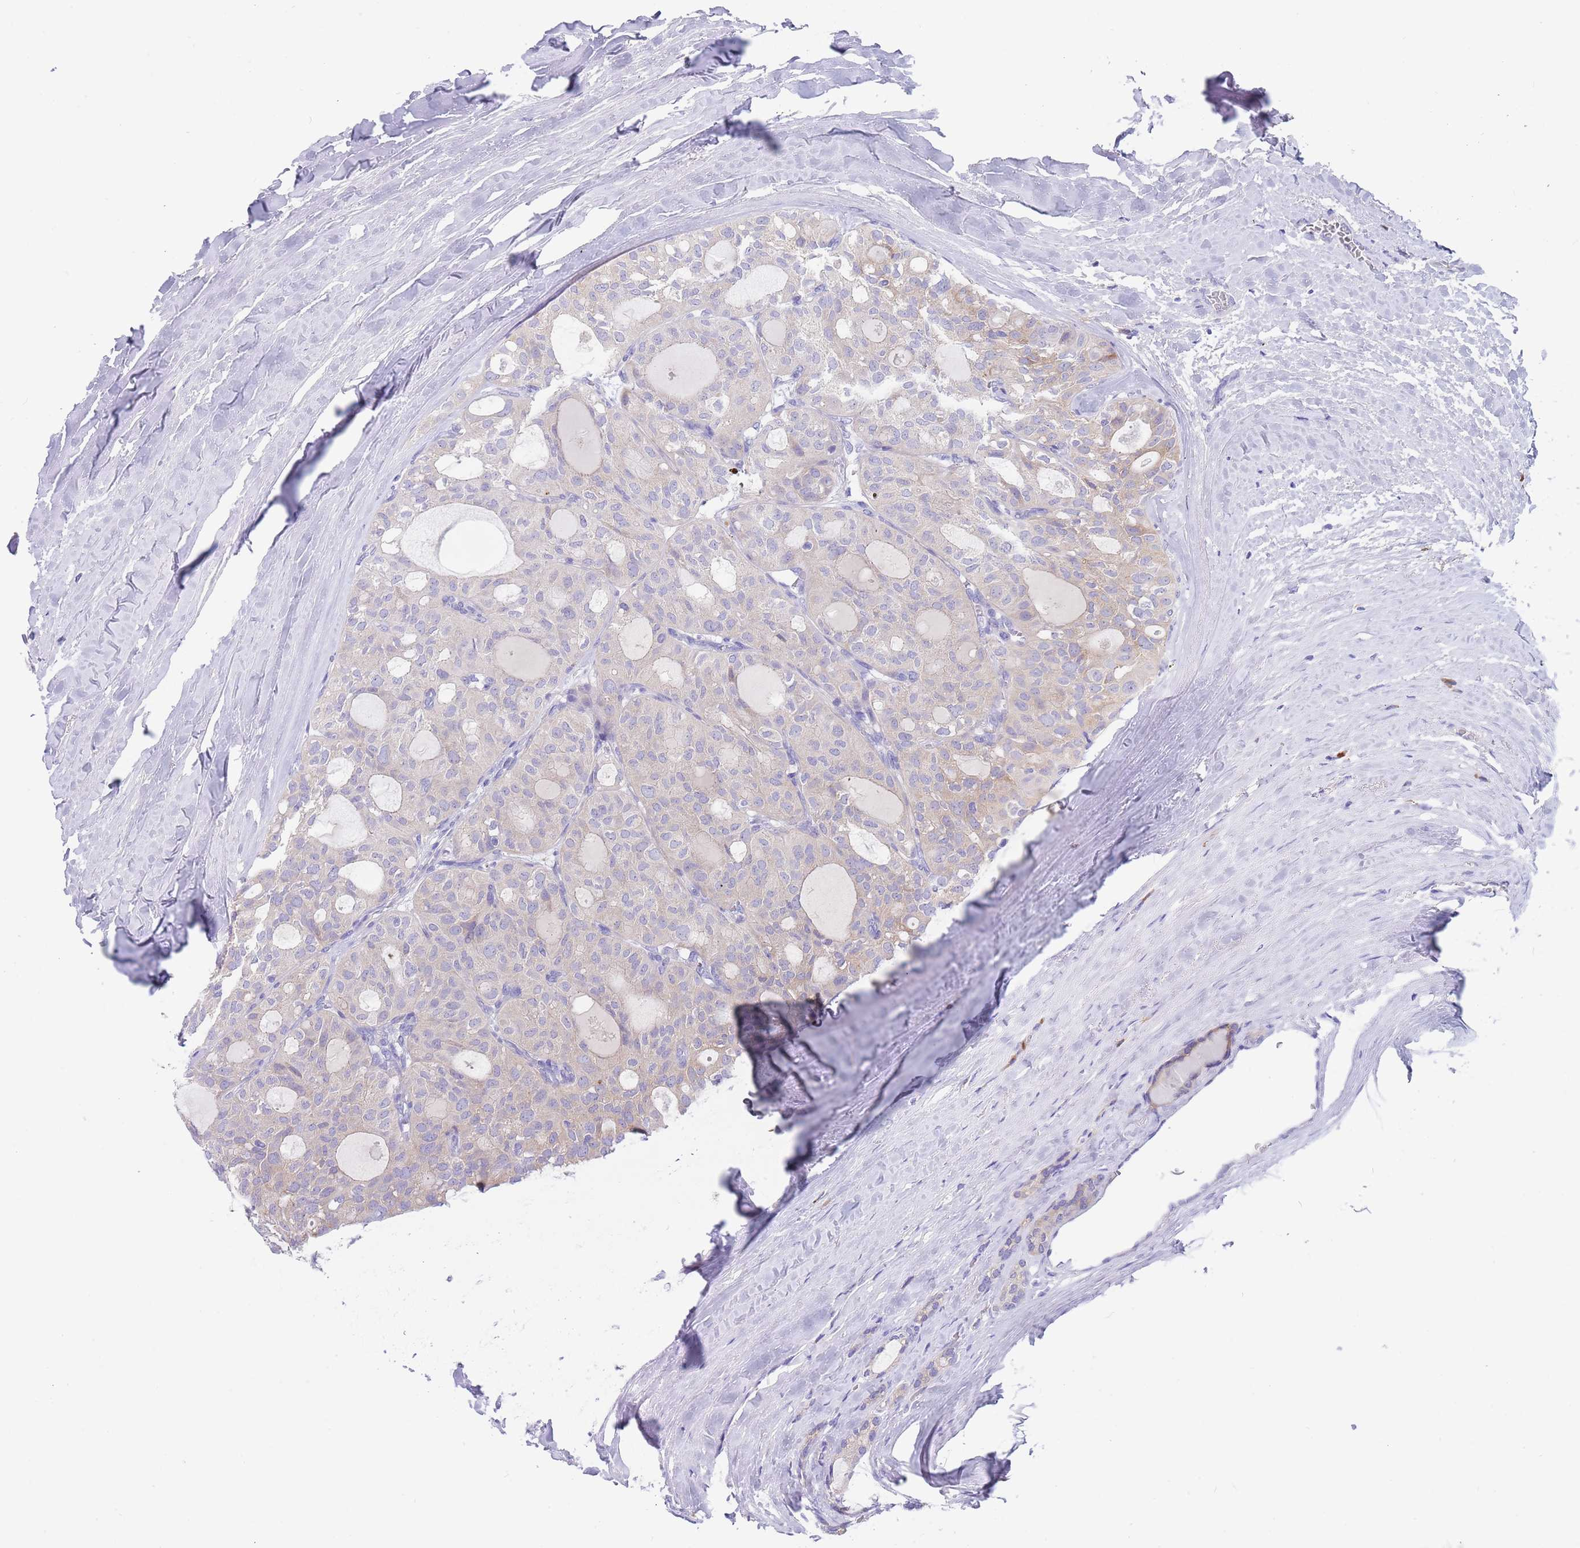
{"staining": {"intensity": "weak", "quantity": "<25%", "location": "cytoplasmic/membranous"}, "tissue": "thyroid cancer", "cell_type": "Tumor cells", "image_type": "cancer", "snomed": [{"axis": "morphology", "description": "Follicular adenoma carcinoma, NOS"}, {"axis": "topography", "description": "Thyroid gland"}], "caption": "An image of follicular adenoma carcinoma (thyroid) stained for a protein shows no brown staining in tumor cells.", "gene": "TYW1", "patient": {"sex": "male", "age": 75}}